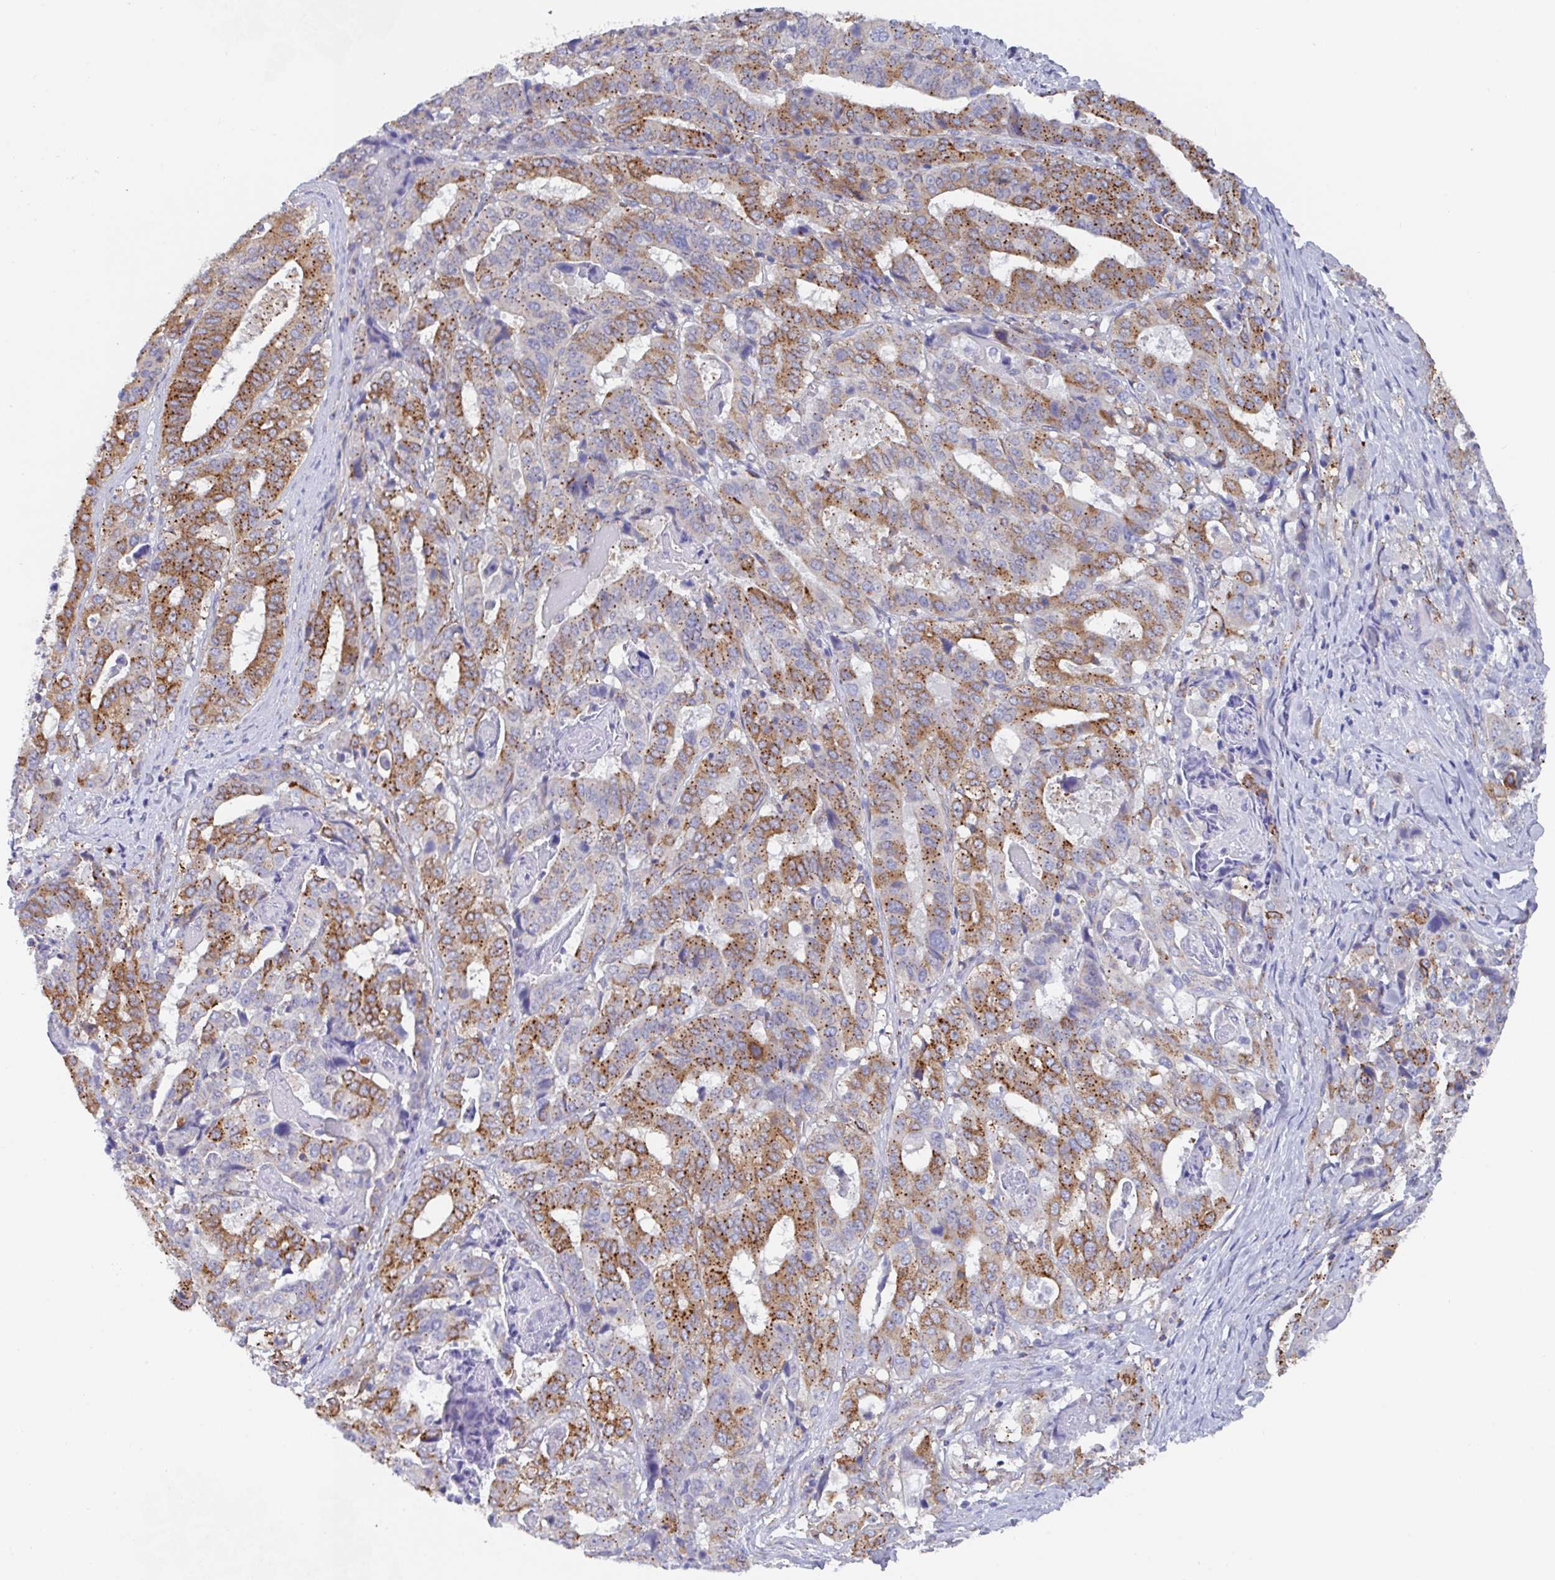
{"staining": {"intensity": "moderate", "quantity": ">75%", "location": "cytoplasmic/membranous"}, "tissue": "stomach cancer", "cell_type": "Tumor cells", "image_type": "cancer", "snomed": [{"axis": "morphology", "description": "Adenocarcinoma, NOS"}, {"axis": "topography", "description": "Stomach"}], "caption": "This is an image of immunohistochemistry staining of stomach cancer, which shows moderate positivity in the cytoplasmic/membranous of tumor cells.", "gene": "PROSER3", "patient": {"sex": "male", "age": 48}}